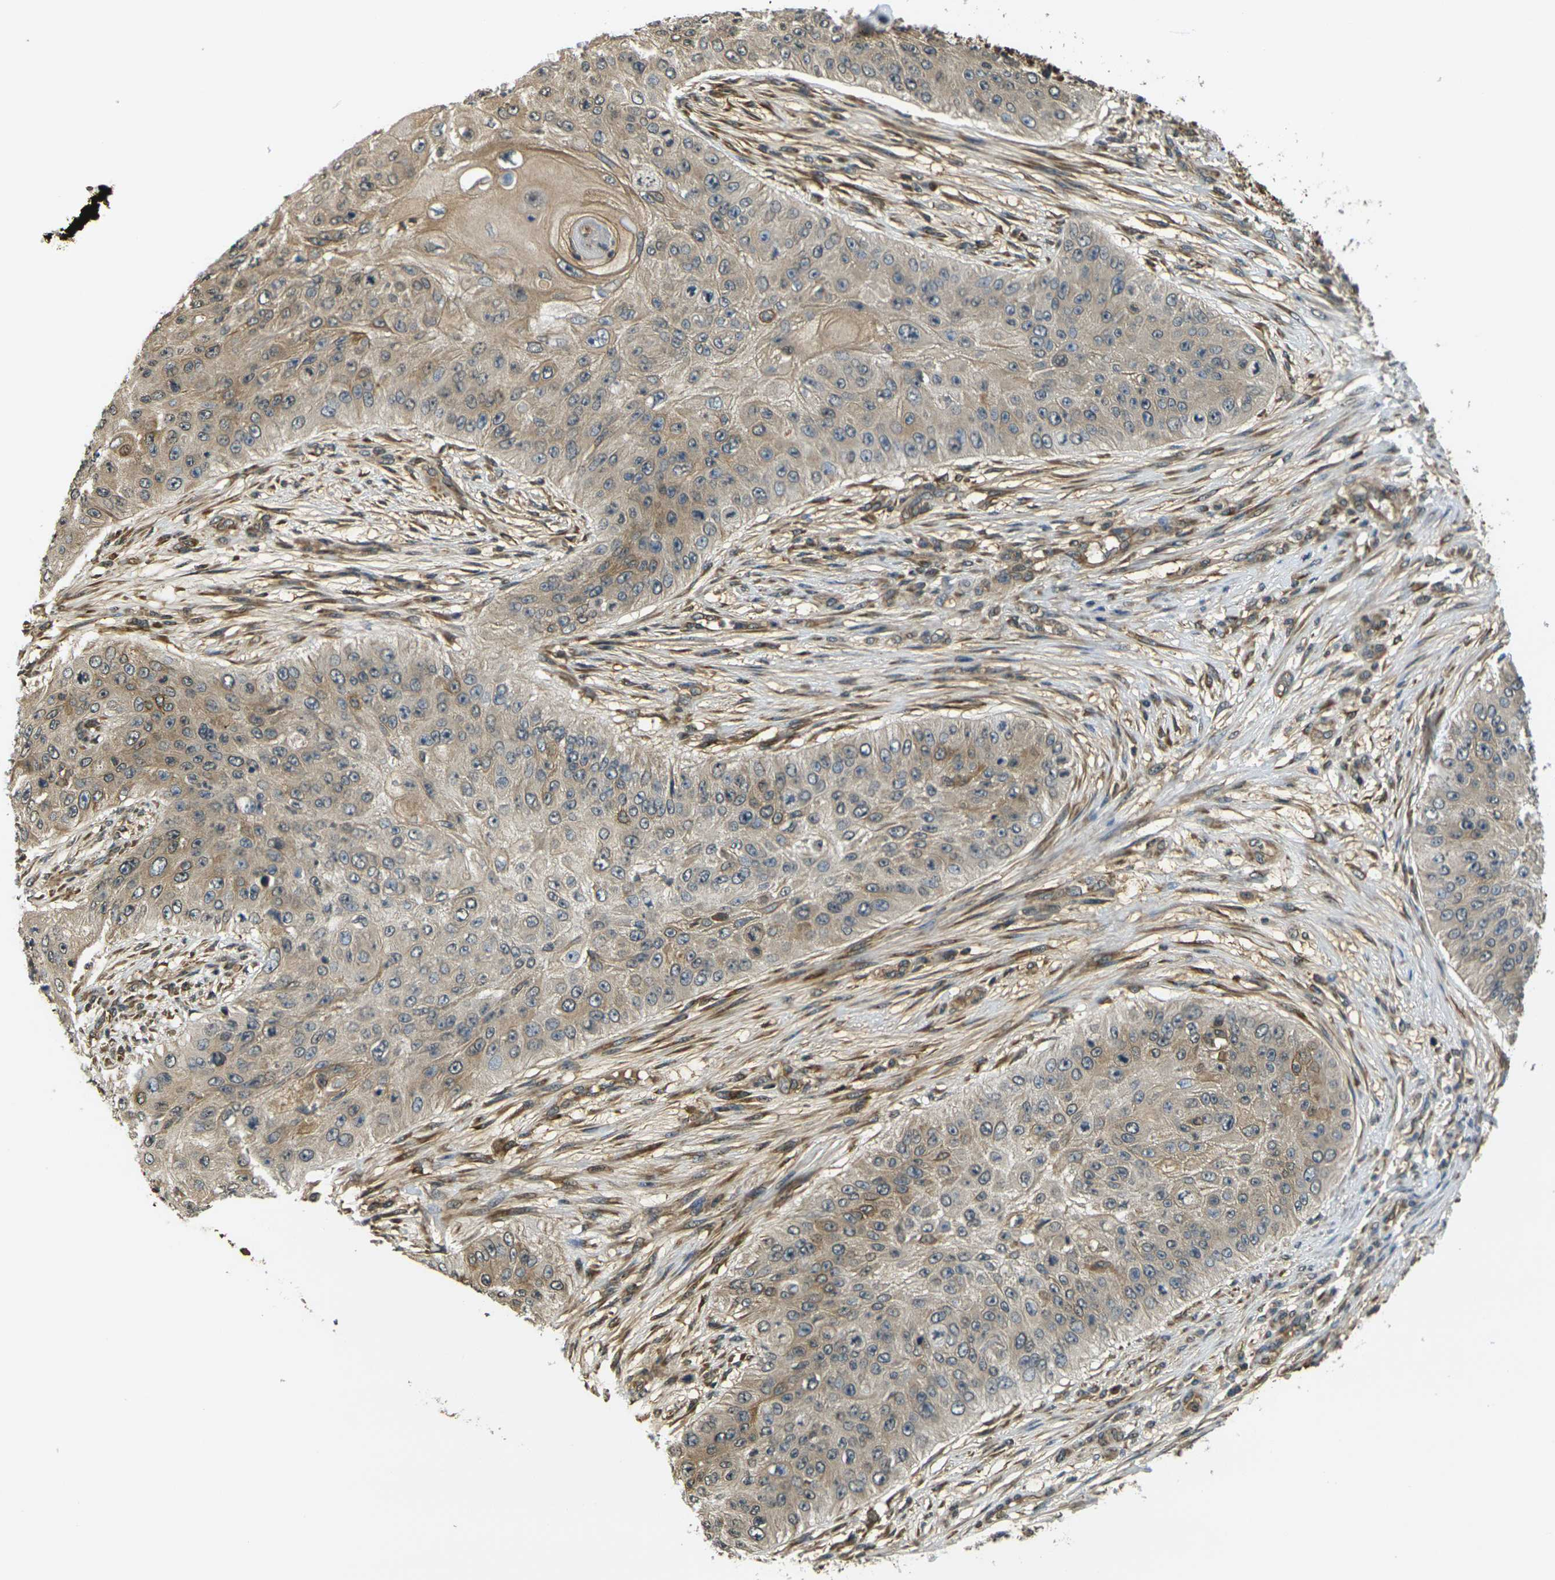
{"staining": {"intensity": "weak", "quantity": ">75%", "location": "cytoplasmic/membranous"}, "tissue": "skin cancer", "cell_type": "Tumor cells", "image_type": "cancer", "snomed": [{"axis": "morphology", "description": "Squamous cell carcinoma, NOS"}, {"axis": "topography", "description": "Skin"}], "caption": "Protein staining demonstrates weak cytoplasmic/membranous positivity in approximately >75% of tumor cells in skin cancer (squamous cell carcinoma).", "gene": "CAST", "patient": {"sex": "female", "age": 80}}